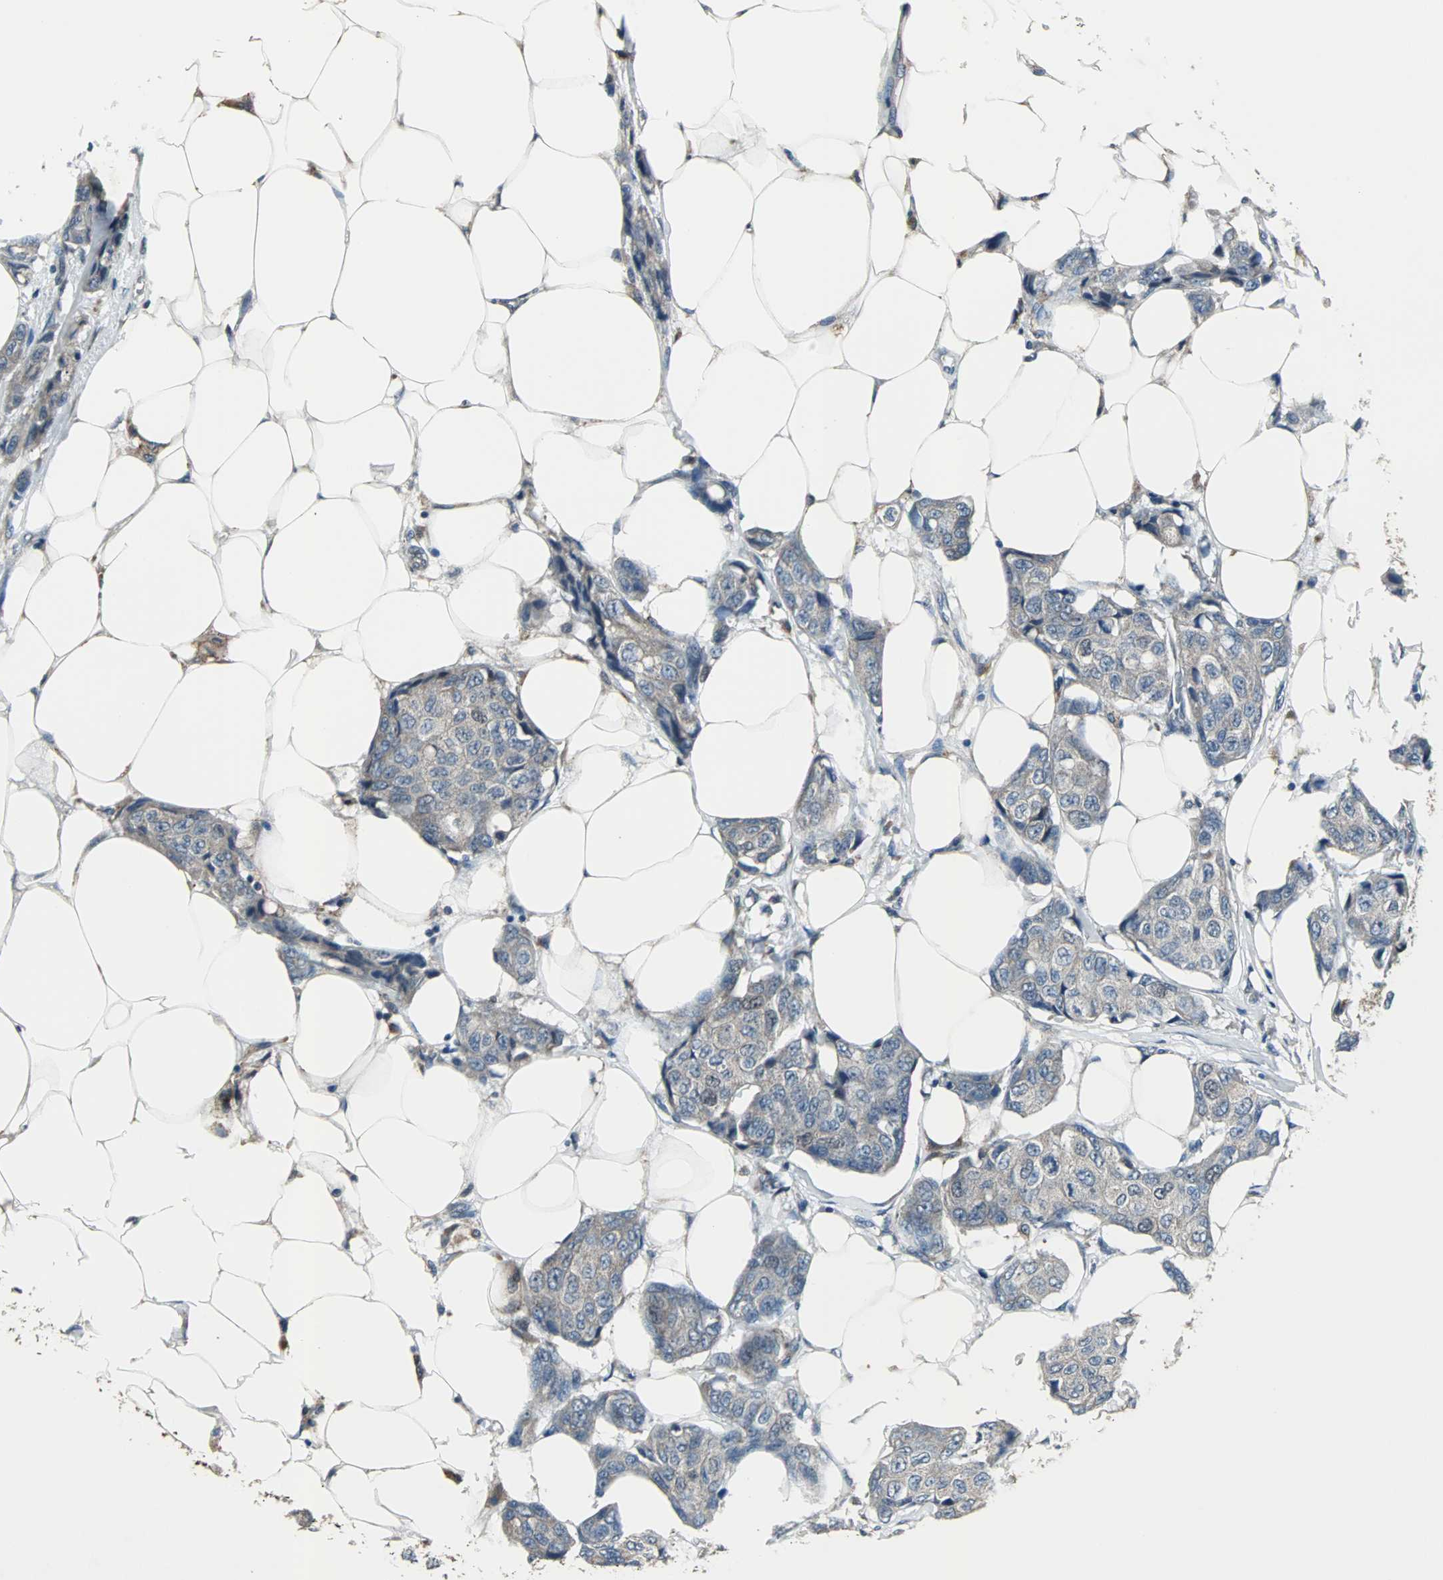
{"staining": {"intensity": "weak", "quantity": "<25%", "location": "cytoplasmic/membranous"}, "tissue": "breast cancer", "cell_type": "Tumor cells", "image_type": "cancer", "snomed": [{"axis": "morphology", "description": "Duct carcinoma"}, {"axis": "topography", "description": "Breast"}], "caption": "Immunohistochemistry (IHC) of breast cancer shows no positivity in tumor cells. (Stains: DAB (3,3'-diaminobenzidine) IHC with hematoxylin counter stain, Microscopy: brightfield microscopy at high magnification).", "gene": "SOS1", "patient": {"sex": "female", "age": 80}}